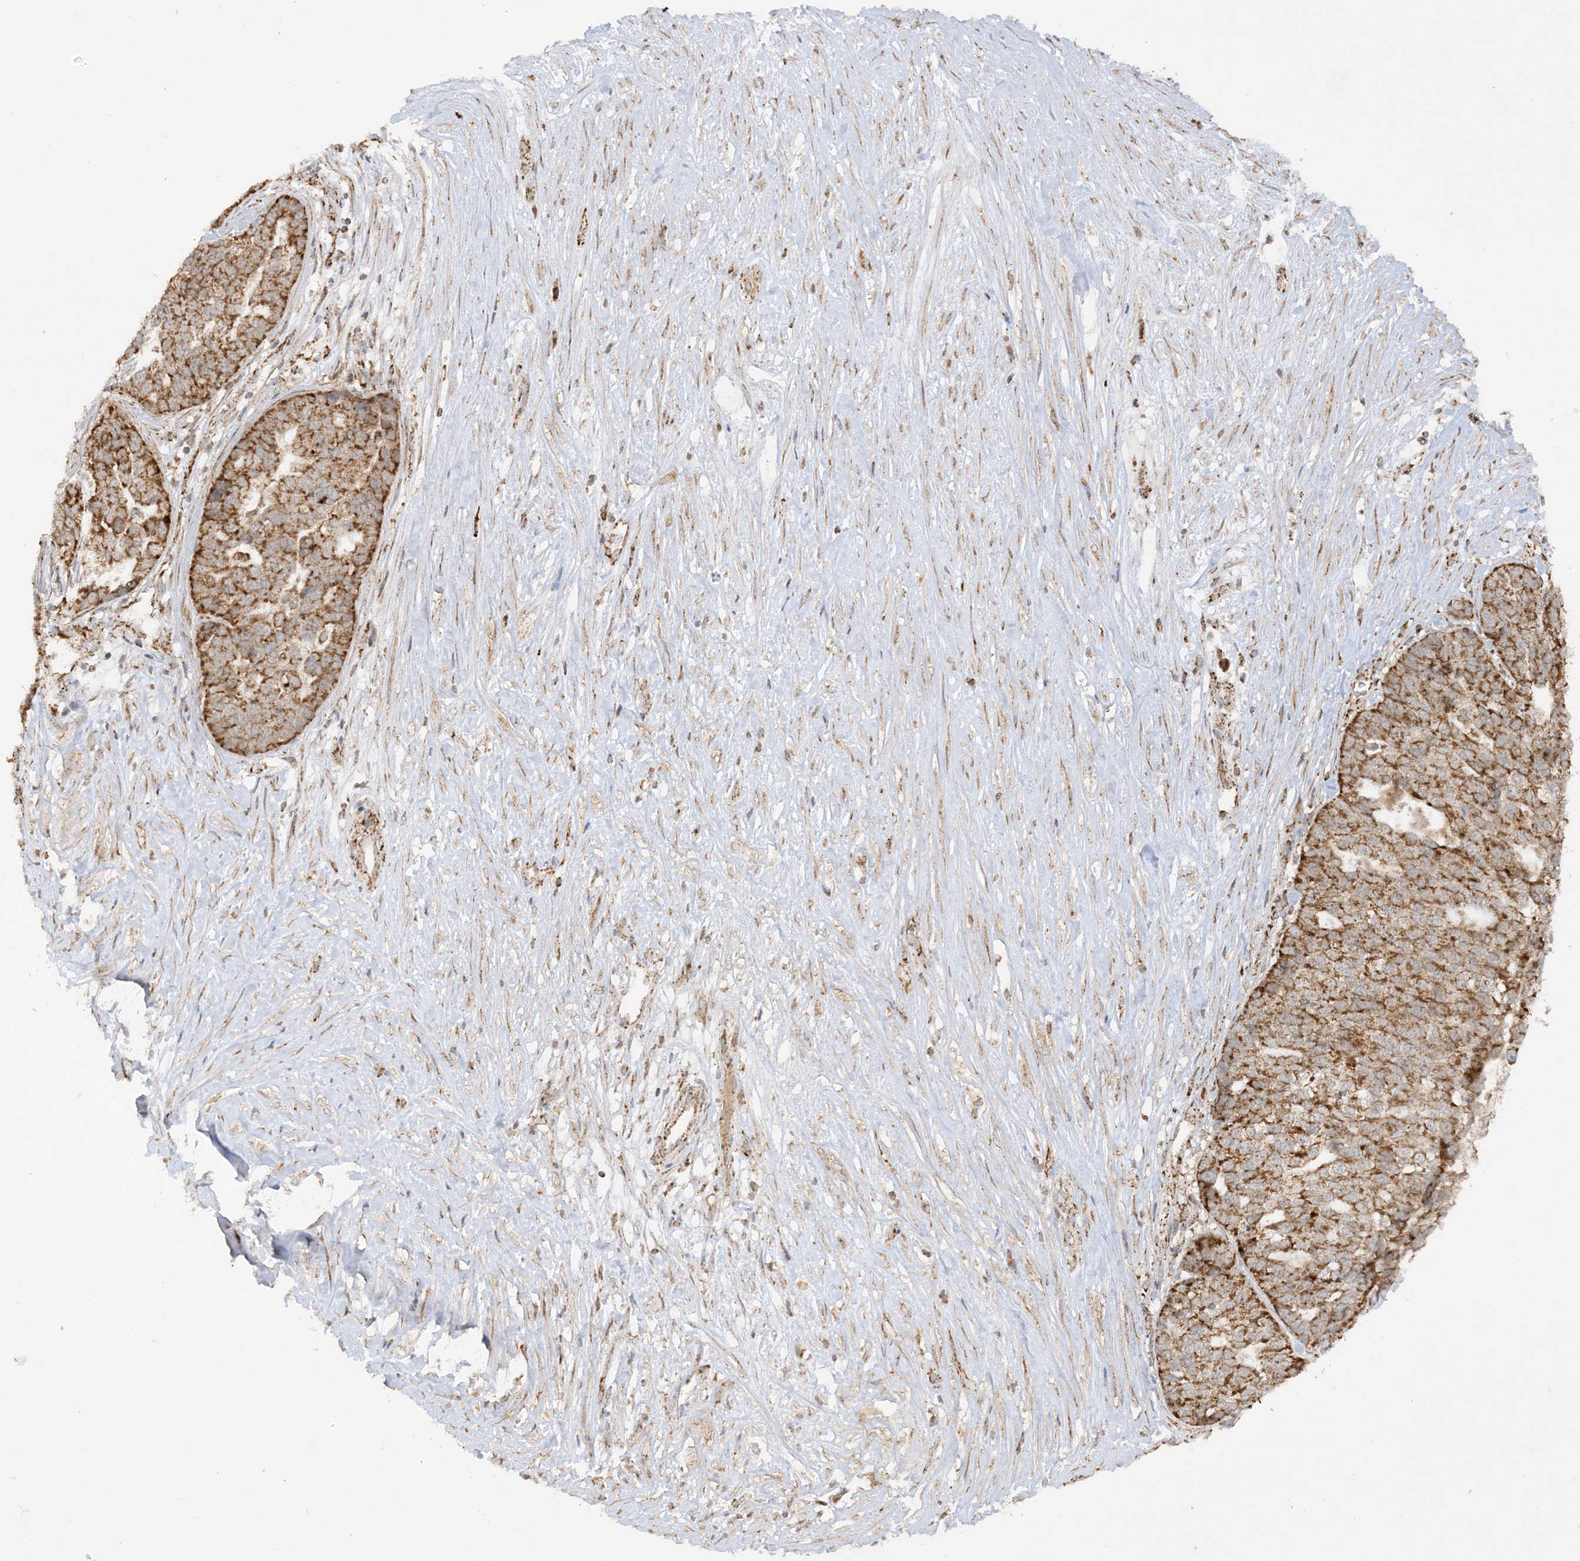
{"staining": {"intensity": "strong", "quantity": ">75%", "location": "cytoplasmic/membranous"}, "tissue": "ovarian cancer", "cell_type": "Tumor cells", "image_type": "cancer", "snomed": [{"axis": "morphology", "description": "Cystadenocarcinoma, serous, NOS"}, {"axis": "topography", "description": "Ovary"}], "caption": "Immunohistochemical staining of human ovarian cancer (serous cystadenocarcinoma) demonstrates strong cytoplasmic/membranous protein staining in approximately >75% of tumor cells.", "gene": "NDUFAF3", "patient": {"sex": "female", "age": 59}}